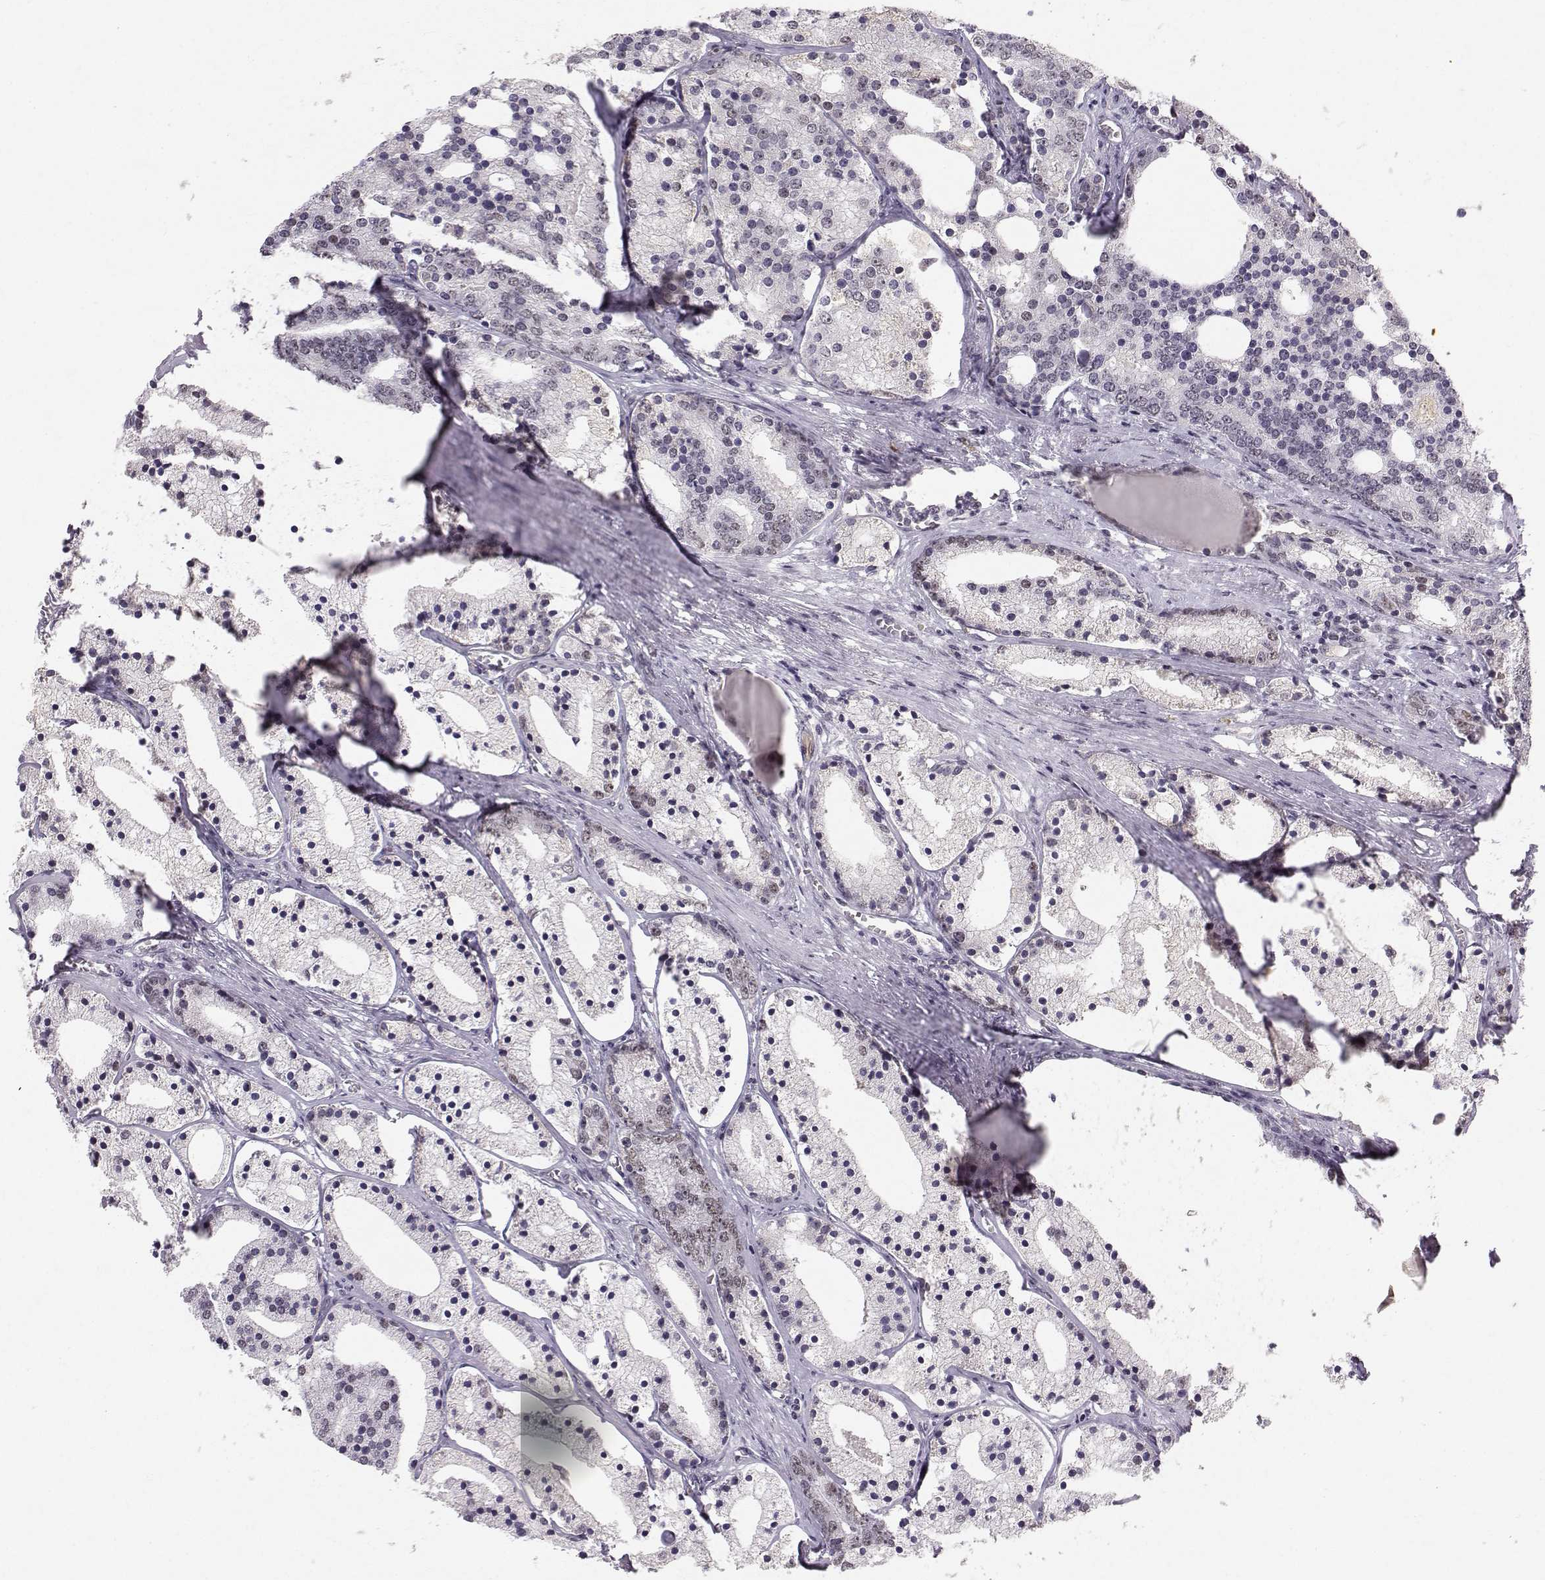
{"staining": {"intensity": "negative", "quantity": "none", "location": "none"}, "tissue": "prostate cancer", "cell_type": "Tumor cells", "image_type": "cancer", "snomed": [{"axis": "morphology", "description": "Adenocarcinoma, NOS"}, {"axis": "topography", "description": "Prostate"}], "caption": "This is a photomicrograph of IHC staining of prostate adenocarcinoma, which shows no positivity in tumor cells.", "gene": "RPP38", "patient": {"sex": "male", "age": 69}}